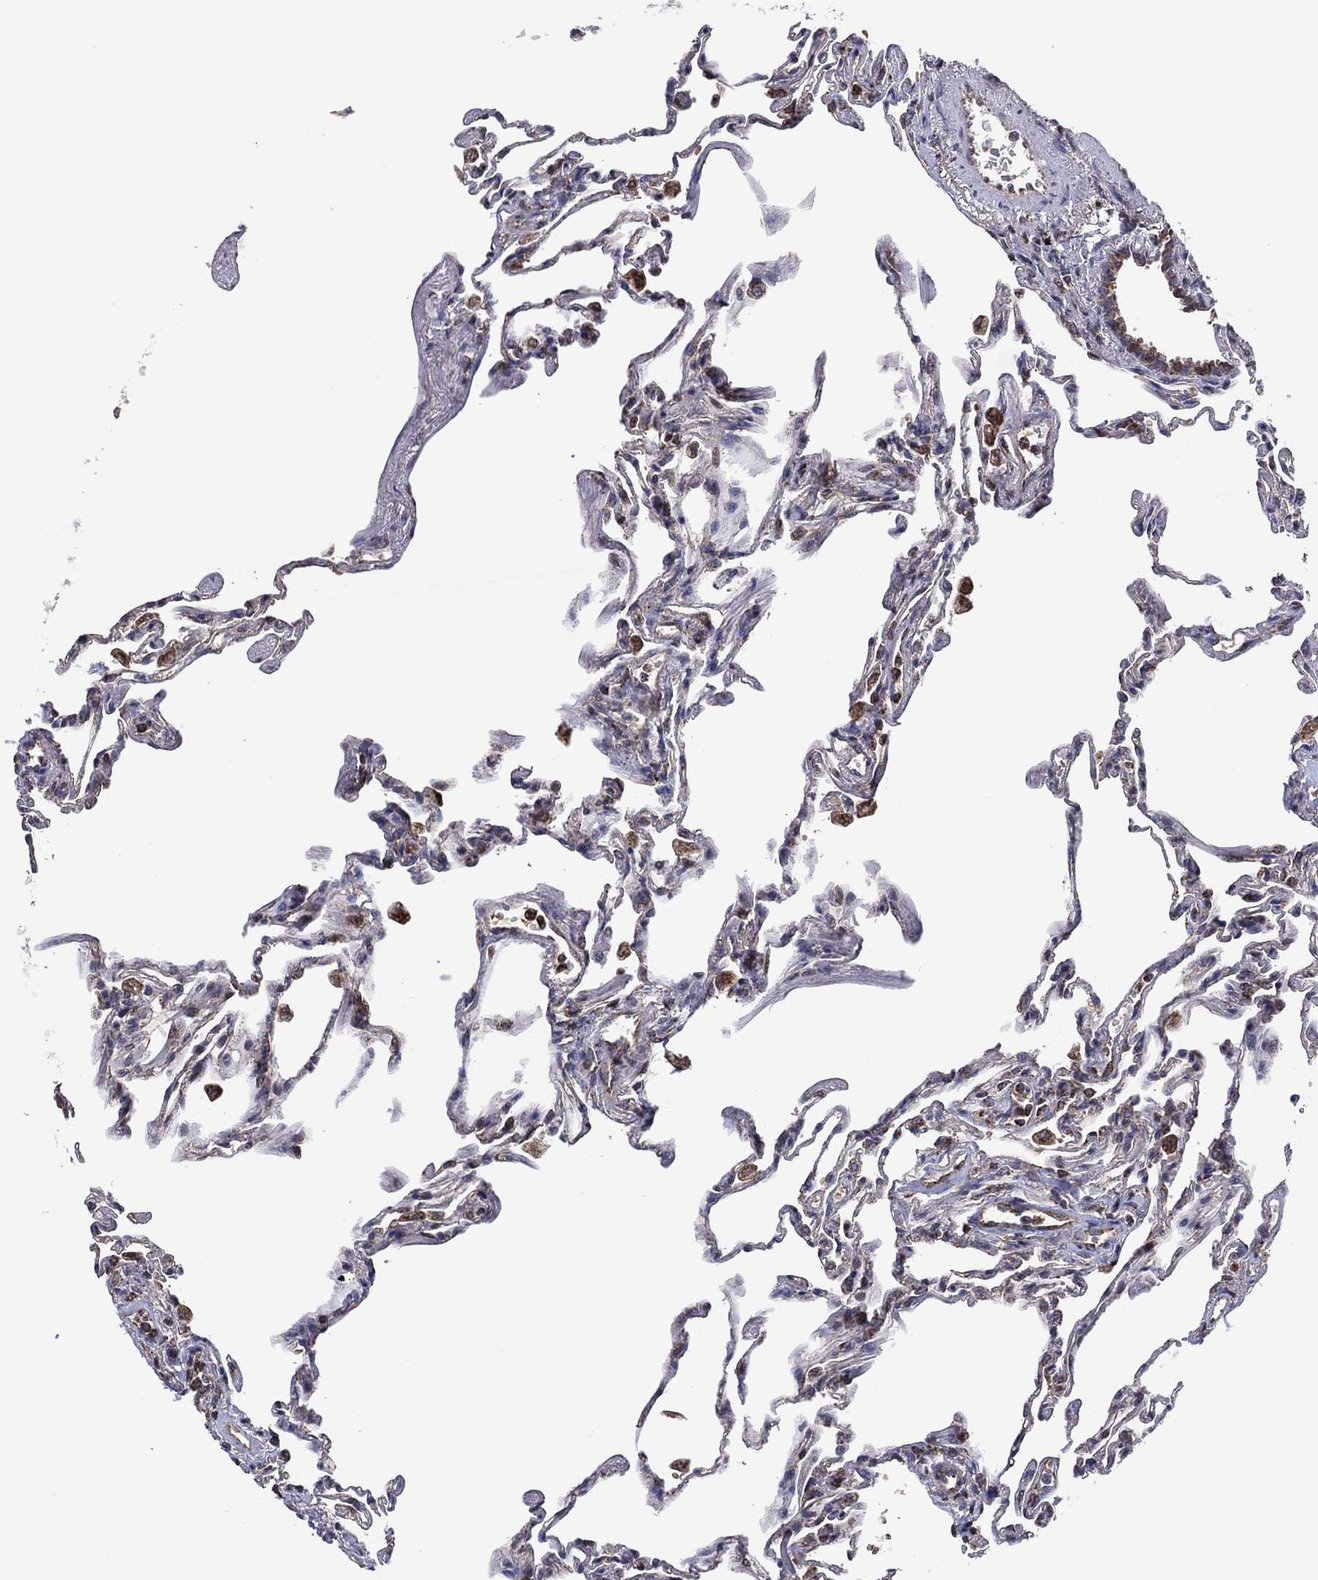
{"staining": {"intensity": "negative", "quantity": "none", "location": "none"}, "tissue": "lung", "cell_type": "Alveolar cells", "image_type": "normal", "snomed": [{"axis": "morphology", "description": "Normal tissue, NOS"}, {"axis": "topography", "description": "Lung"}], "caption": "Immunohistochemistry photomicrograph of benign human lung stained for a protein (brown), which displays no expression in alveolar cells.", "gene": "PIDD1", "patient": {"sex": "female", "age": 57}}